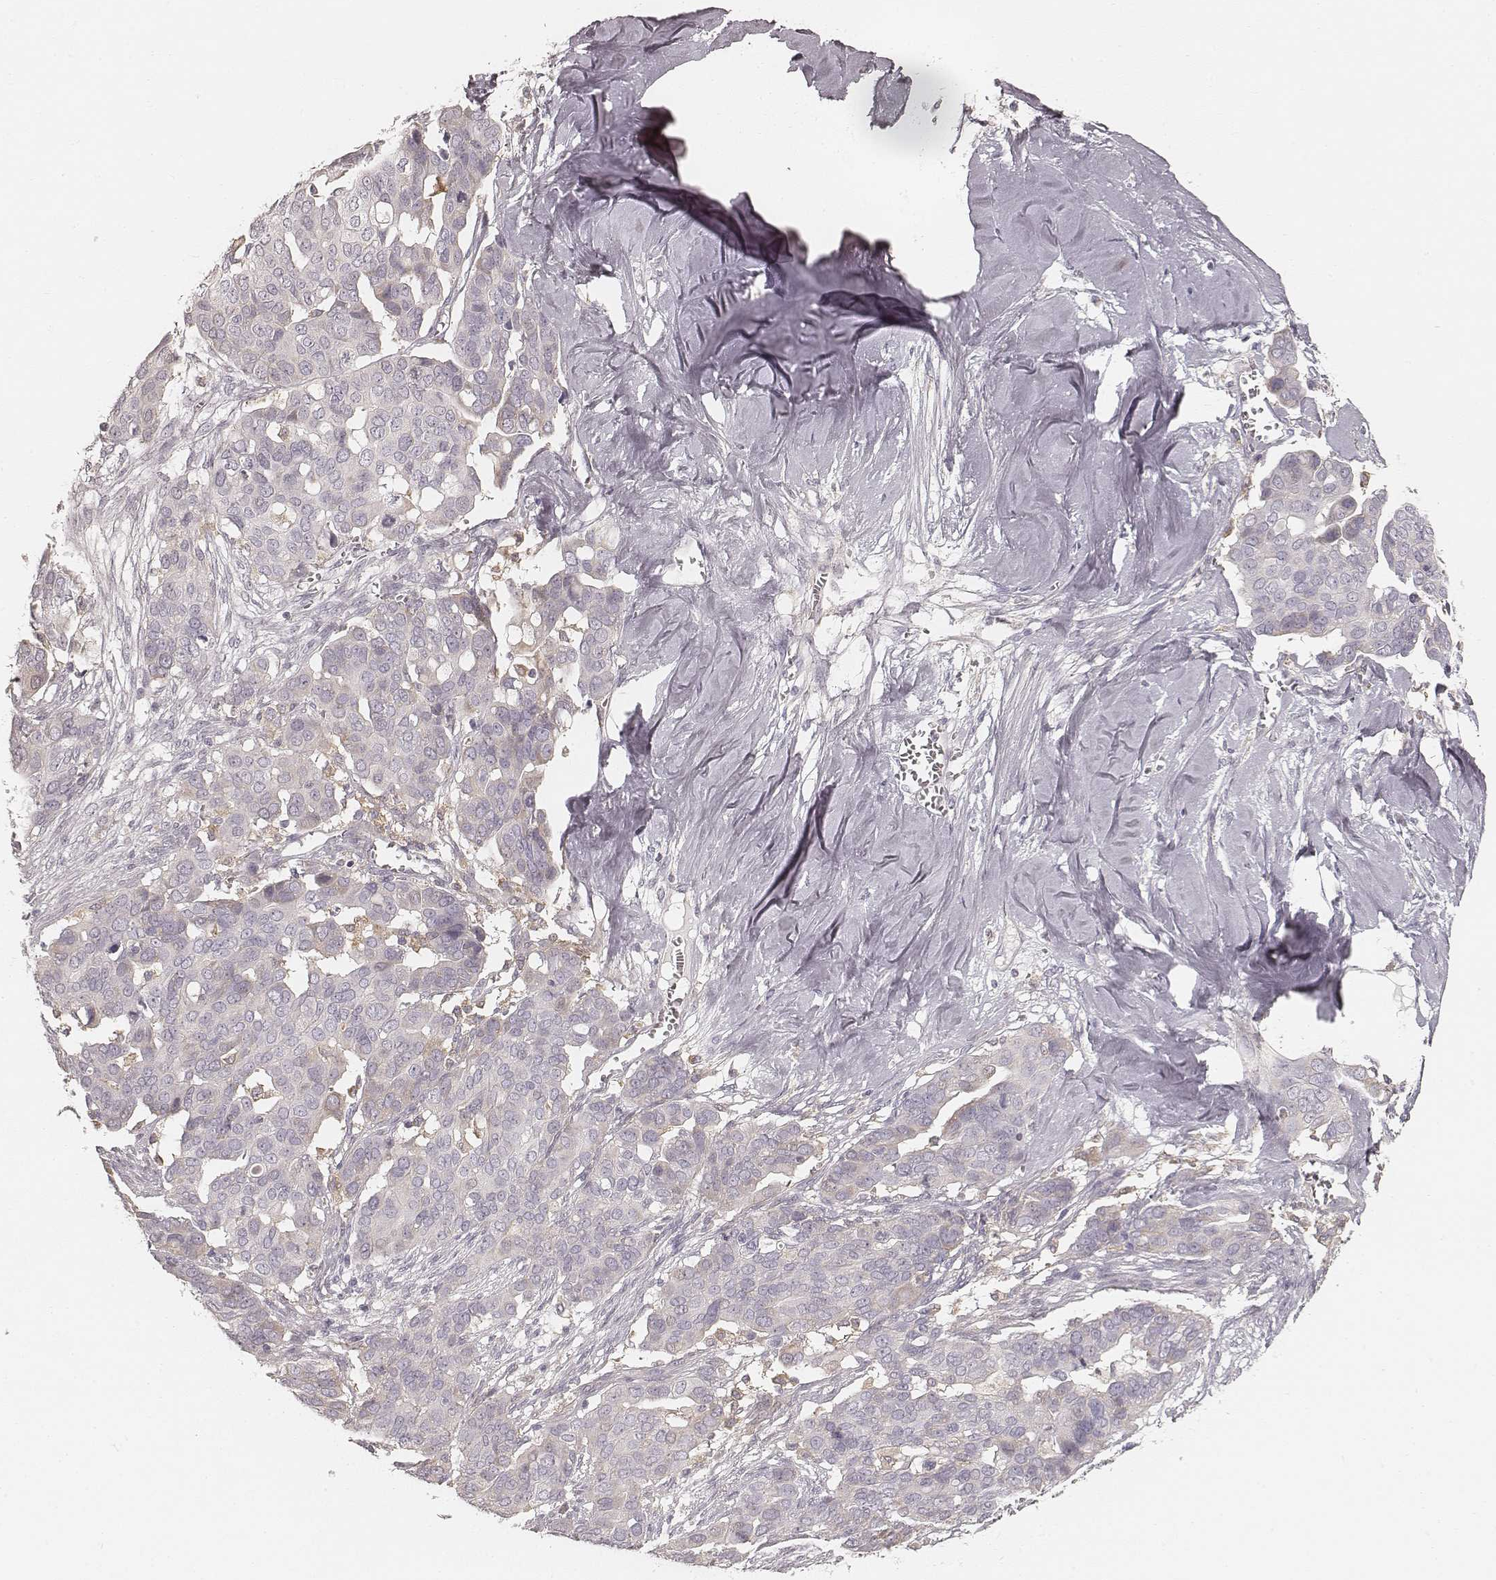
{"staining": {"intensity": "negative", "quantity": "none", "location": "none"}, "tissue": "ovarian cancer", "cell_type": "Tumor cells", "image_type": "cancer", "snomed": [{"axis": "morphology", "description": "Carcinoma, endometroid"}, {"axis": "topography", "description": "Ovary"}], "caption": "Immunohistochemistry (IHC) micrograph of human ovarian endometroid carcinoma stained for a protein (brown), which reveals no staining in tumor cells. (DAB IHC, high magnification).", "gene": "FMNL2", "patient": {"sex": "female", "age": 78}}